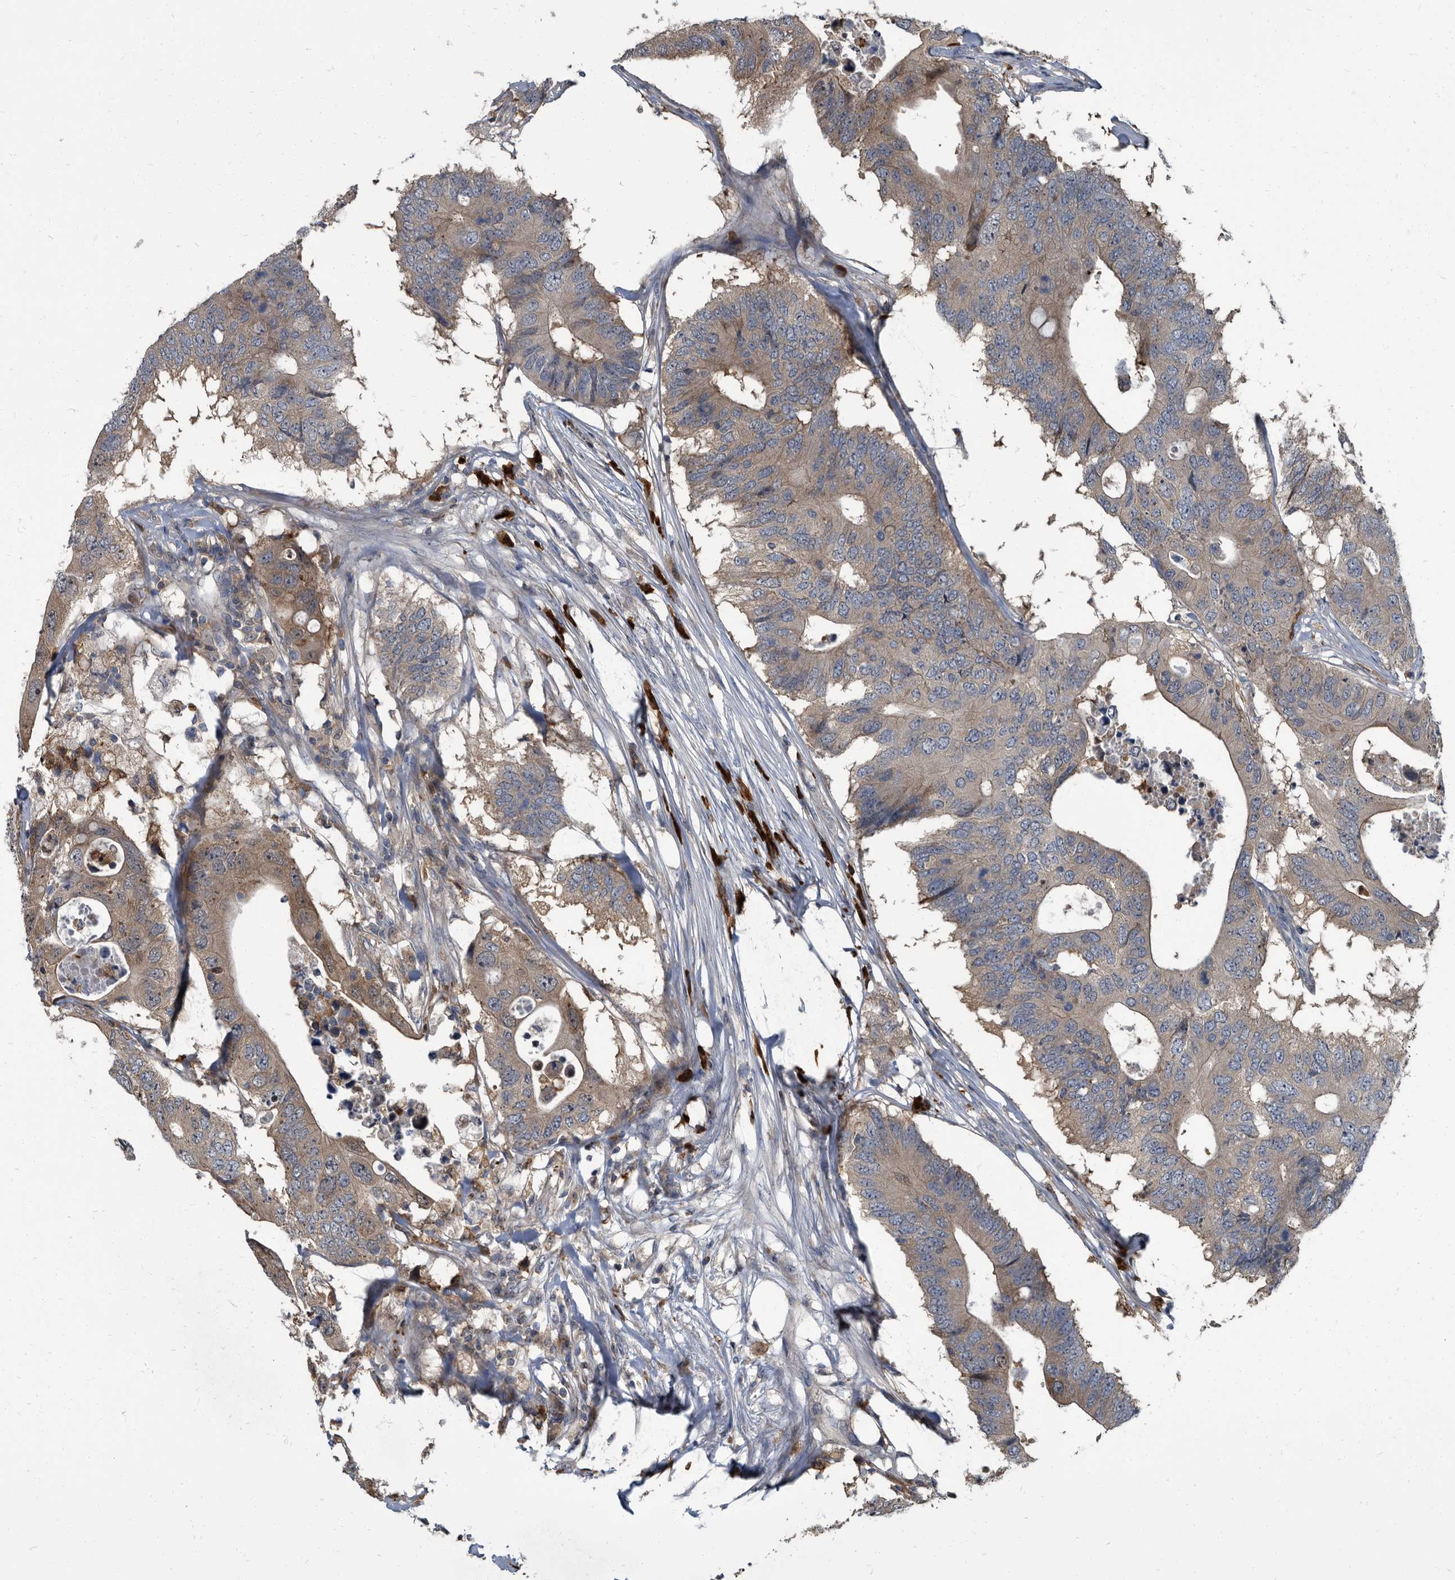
{"staining": {"intensity": "weak", "quantity": ">75%", "location": "cytoplasmic/membranous"}, "tissue": "colorectal cancer", "cell_type": "Tumor cells", "image_type": "cancer", "snomed": [{"axis": "morphology", "description": "Adenocarcinoma, NOS"}, {"axis": "topography", "description": "Colon"}], "caption": "IHC of colorectal adenocarcinoma exhibits low levels of weak cytoplasmic/membranous positivity in about >75% of tumor cells. The staining is performed using DAB (3,3'-diaminobenzidine) brown chromogen to label protein expression. The nuclei are counter-stained blue using hematoxylin.", "gene": "CDV3", "patient": {"sex": "male", "age": 71}}